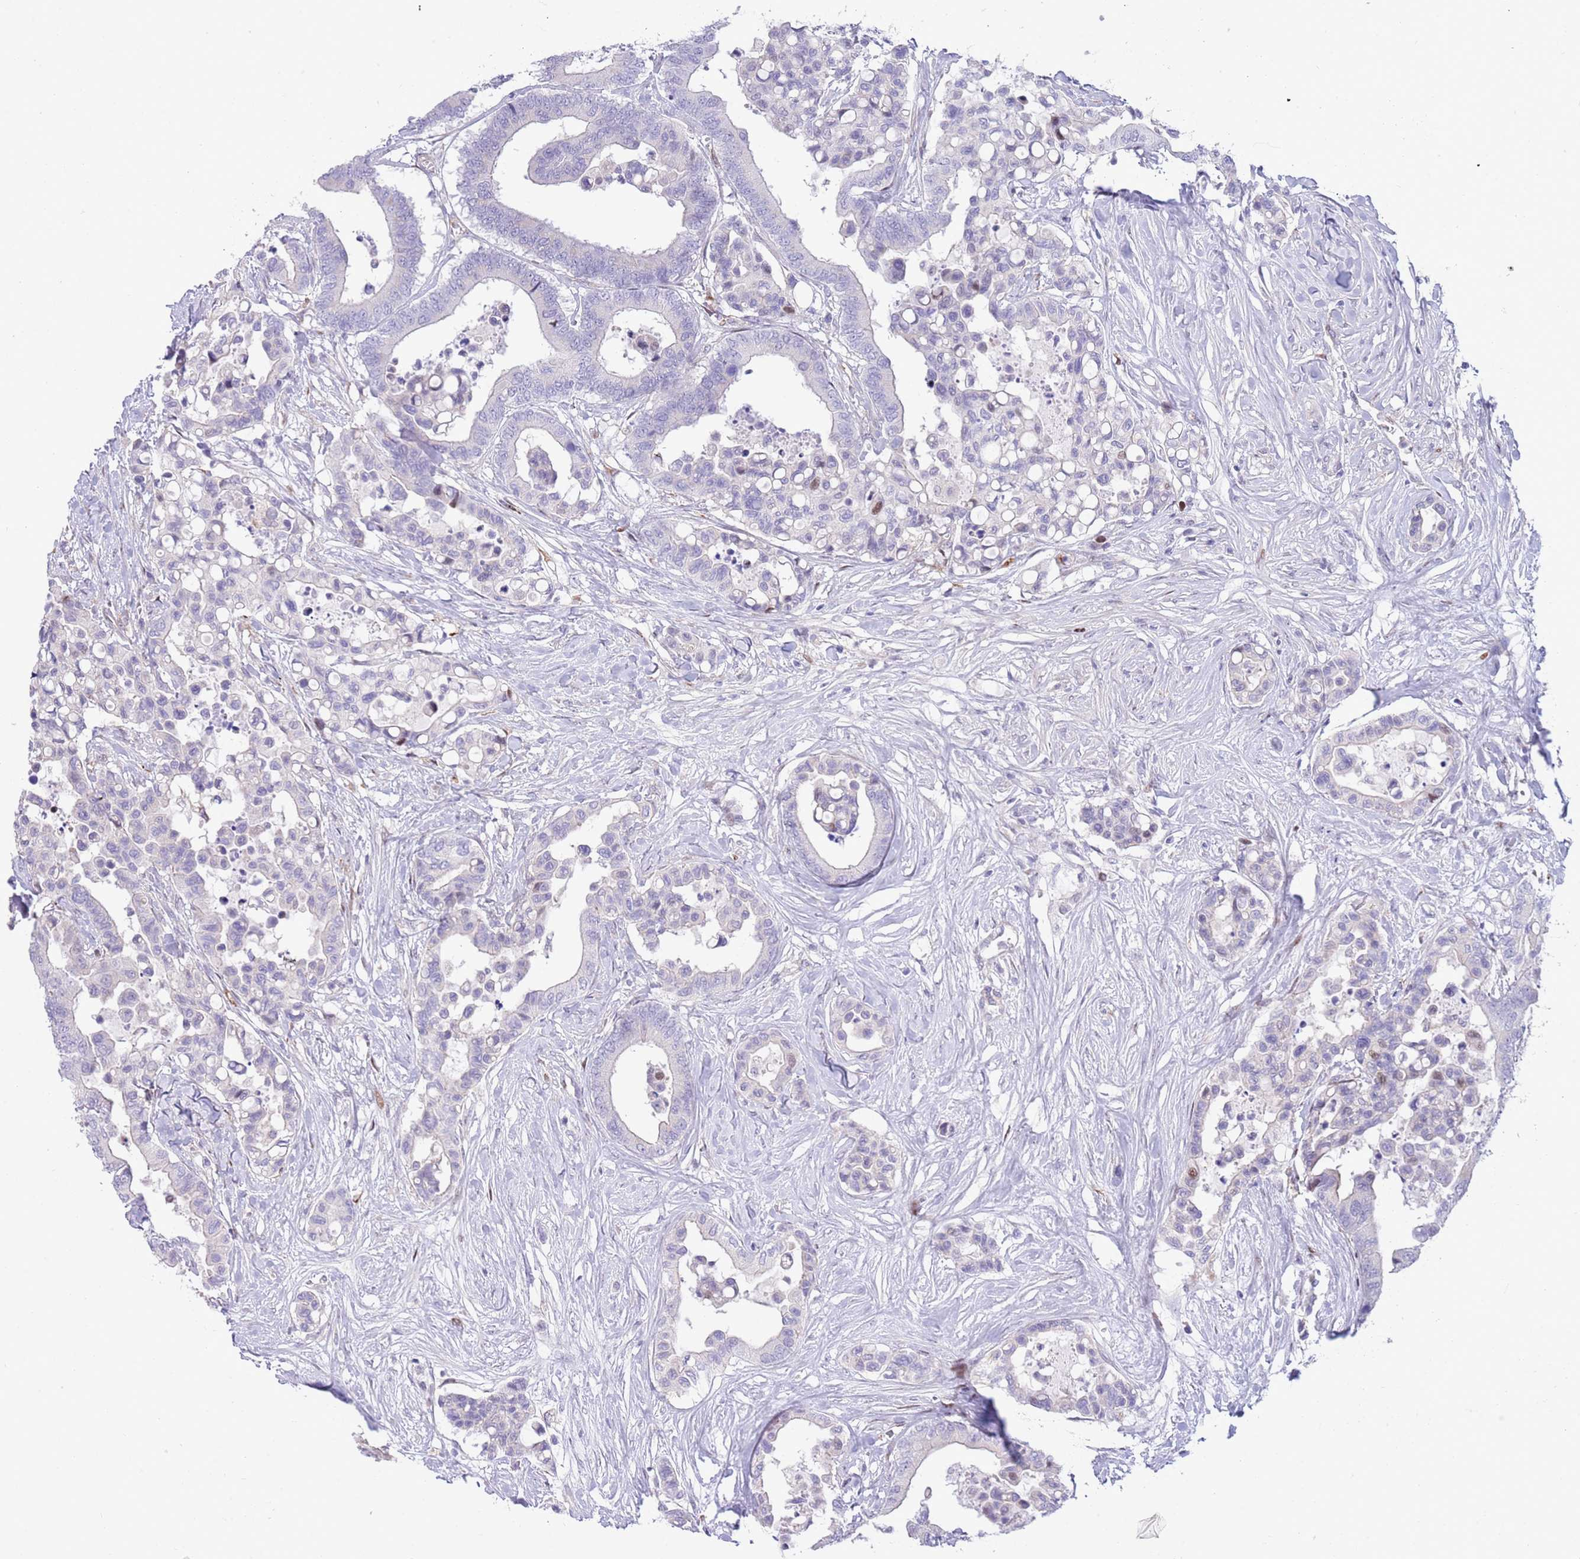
{"staining": {"intensity": "moderate", "quantity": "<25%", "location": "nuclear"}, "tissue": "colorectal cancer", "cell_type": "Tumor cells", "image_type": "cancer", "snomed": [{"axis": "morphology", "description": "Normal tissue, NOS"}, {"axis": "morphology", "description": "Adenocarcinoma, NOS"}, {"axis": "topography", "description": "Colon"}], "caption": "Immunohistochemical staining of human colorectal adenocarcinoma exhibits low levels of moderate nuclear positivity in about <25% of tumor cells.", "gene": "ANO8", "patient": {"sex": "male", "age": 82}}